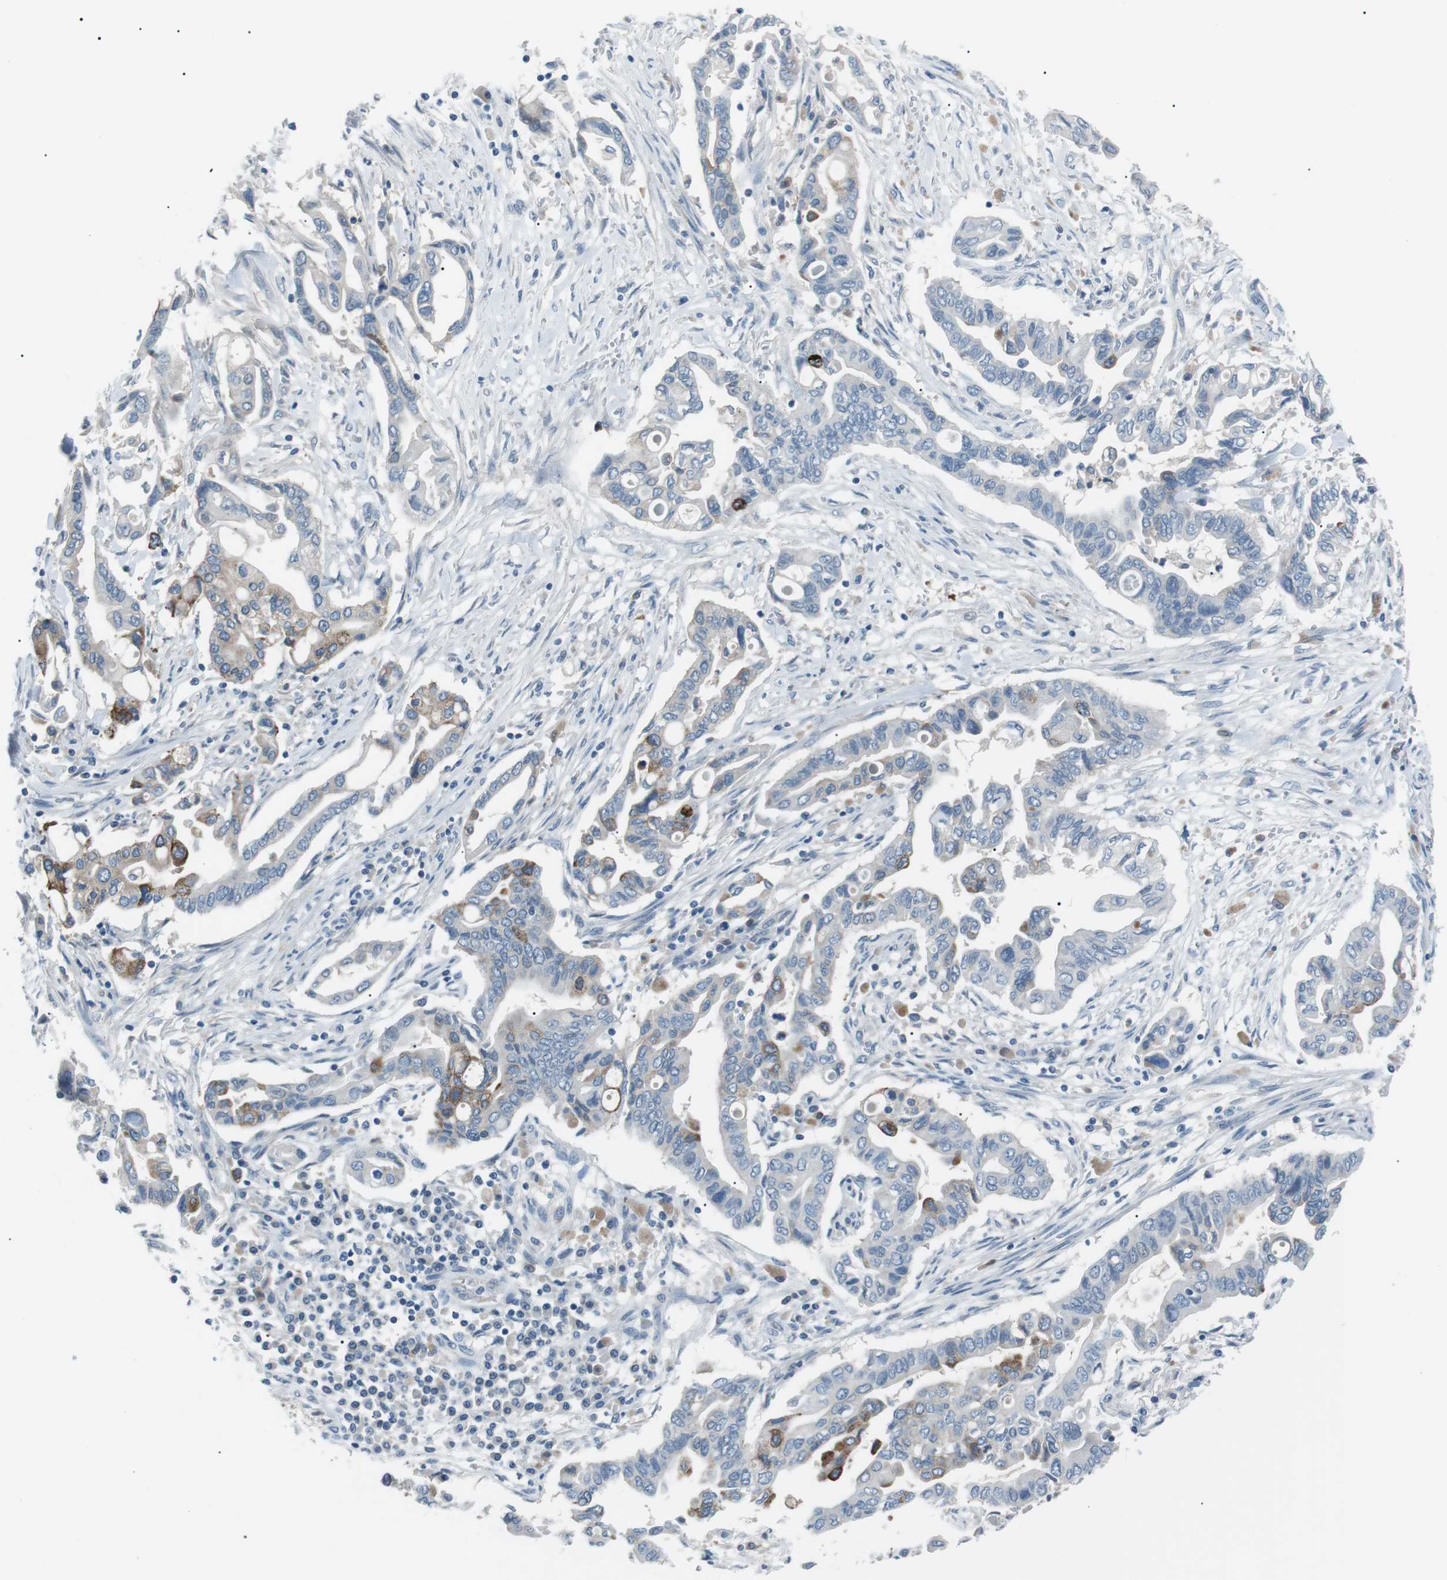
{"staining": {"intensity": "moderate", "quantity": "<25%", "location": "cytoplasmic/membranous"}, "tissue": "pancreatic cancer", "cell_type": "Tumor cells", "image_type": "cancer", "snomed": [{"axis": "morphology", "description": "Adenocarcinoma, NOS"}, {"axis": "topography", "description": "Pancreas"}], "caption": "Immunohistochemistry histopathology image of adenocarcinoma (pancreatic) stained for a protein (brown), which displays low levels of moderate cytoplasmic/membranous expression in approximately <25% of tumor cells.", "gene": "CDH26", "patient": {"sex": "female", "age": 57}}